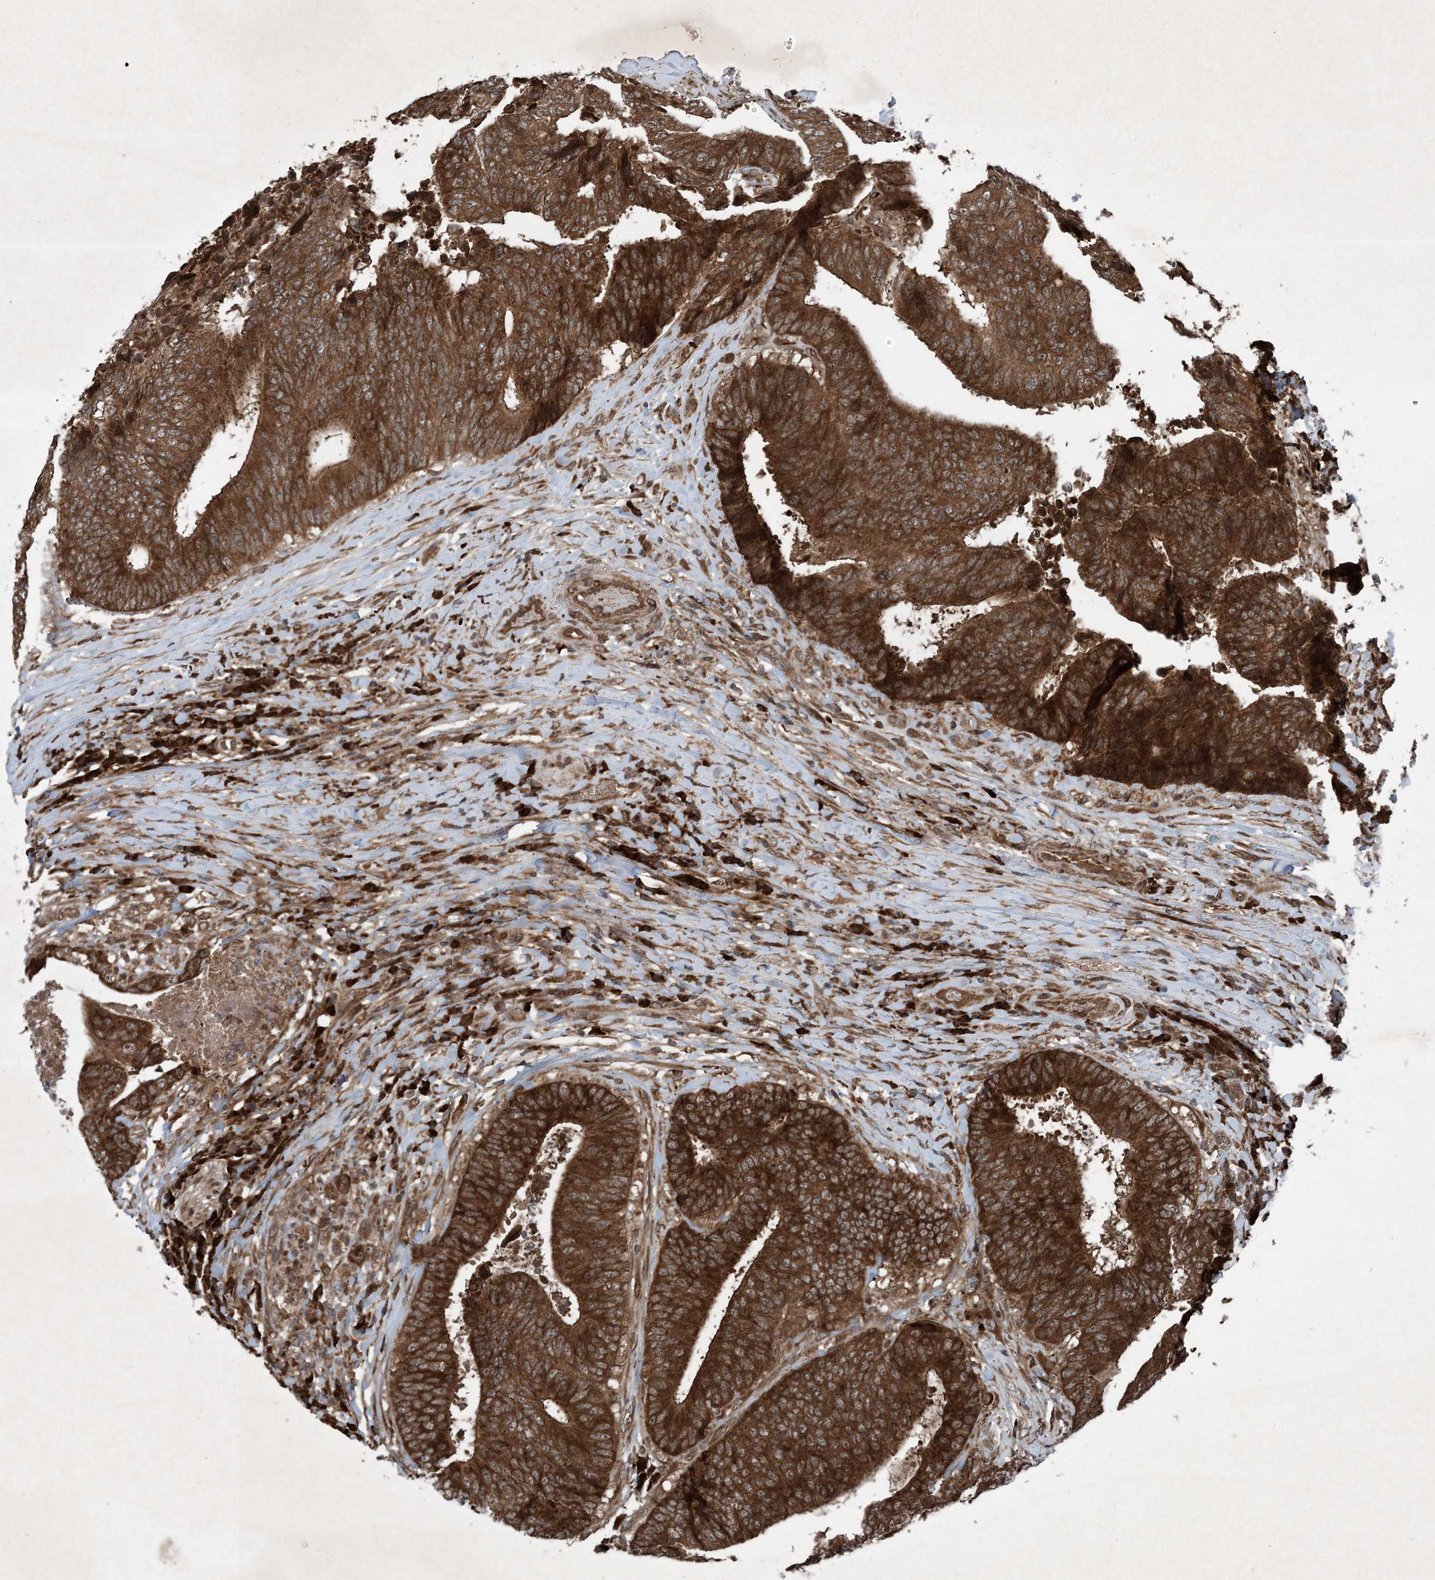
{"staining": {"intensity": "strong", "quantity": ">75%", "location": "cytoplasmic/membranous"}, "tissue": "colorectal cancer", "cell_type": "Tumor cells", "image_type": "cancer", "snomed": [{"axis": "morphology", "description": "Adenocarcinoma, NOS"}, {"axis": "topography", "description": "Rectum"}], "caption": "Immunohistochemistry micrograph of colorectal cancer (adenocarcinoma) stained for a protein (brown), which demonstrates high levels of strong cytoplasmic/membranous staining in approximately >75% of tumor cells.", "gene": "GNG5", "patient": {"sex": "male", "age": 72}}